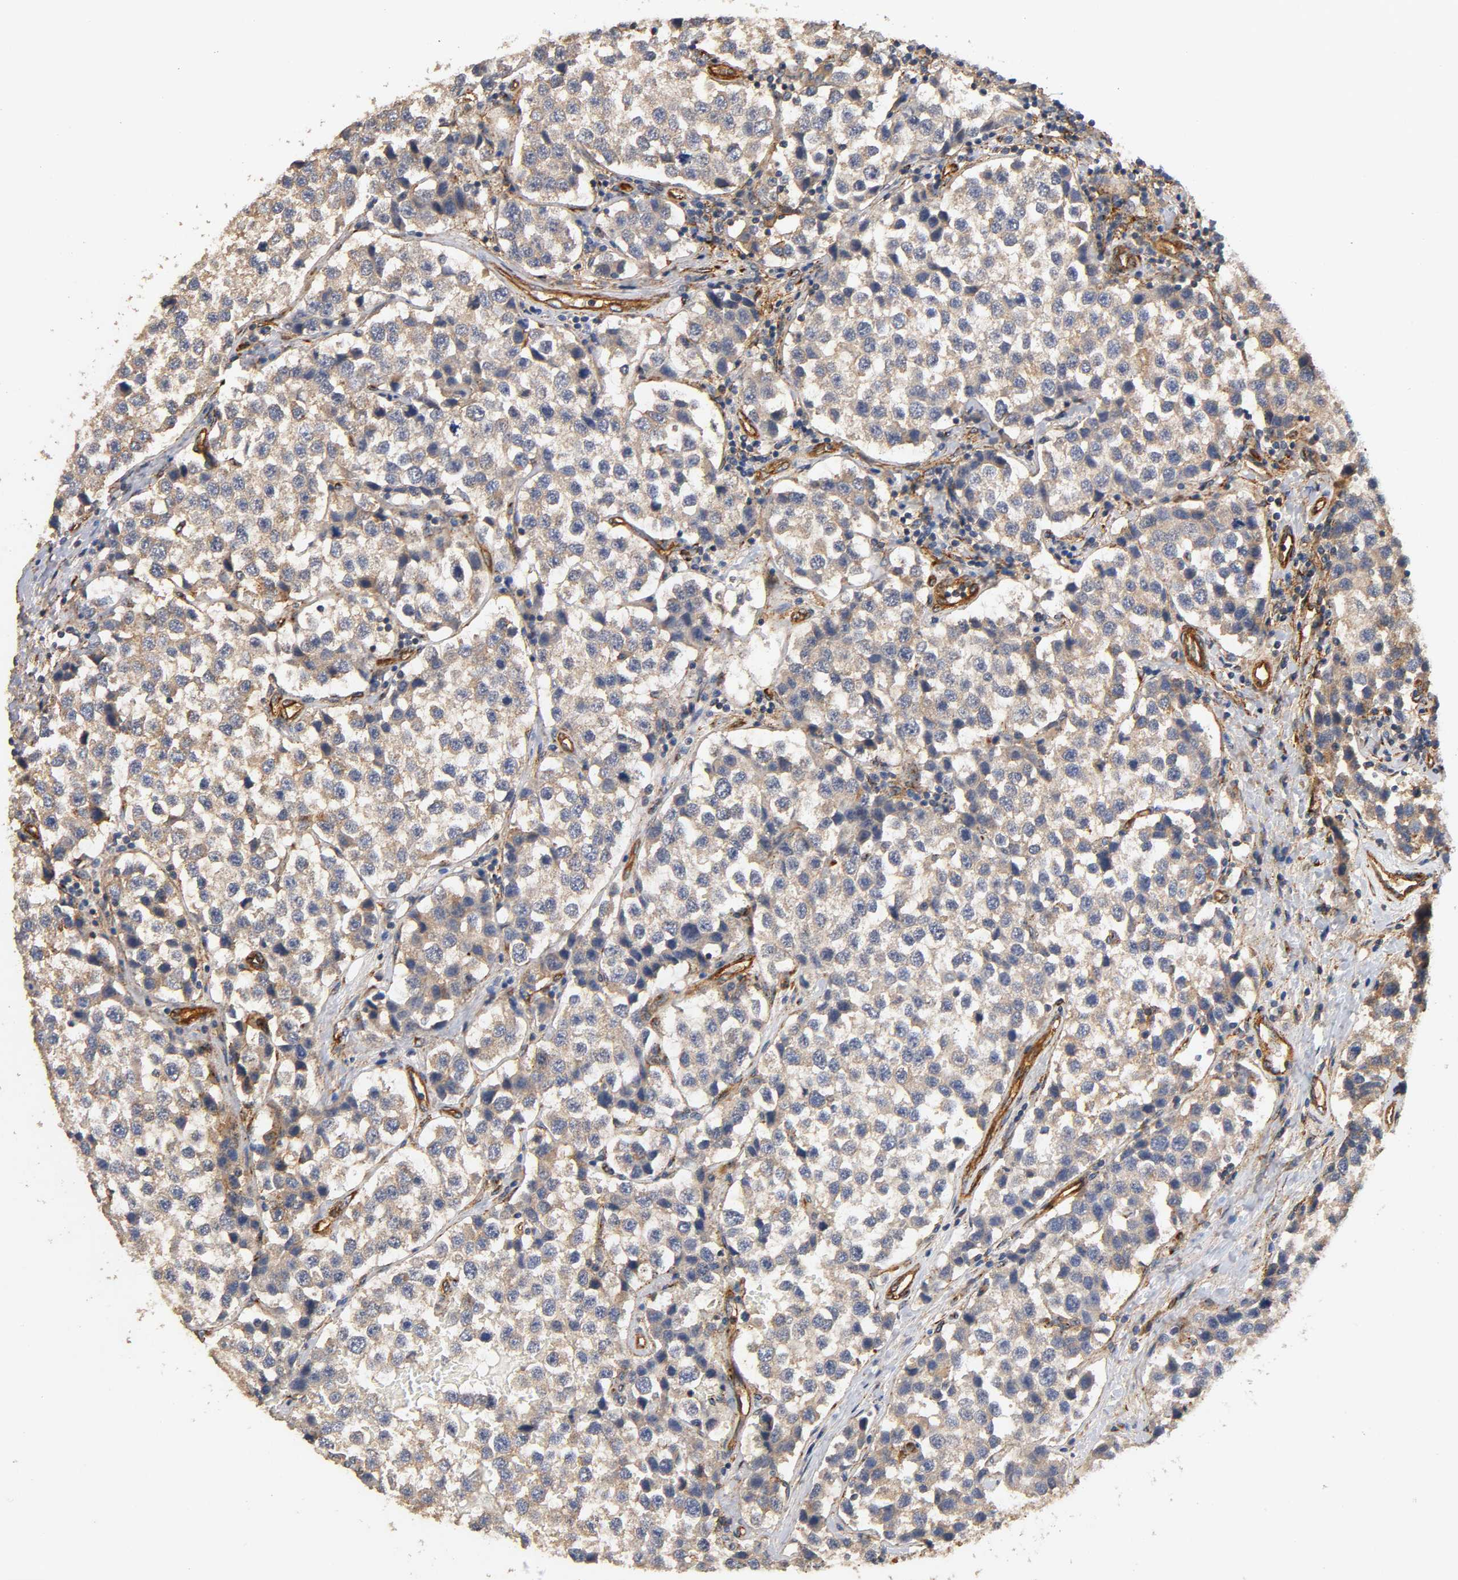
{"staining": {"intensity": "weak", "quantity": "25%-75%", "location": "cytoplasmic/membranous"}, "tissue": "testis cancer", "cell_type": "Tumor cells", "image_type": "cancer", "snomed": [{"axis": "morphology", "description": "Seminoma, NOS"}, {"axis": "topography", "description": "Testis"}], "caption": "Weak cytoplasmic/membranous positivity for a protein is present in approximately 25%-75% of tumor cells of testis cancer (seminoma) using IHC.", "gene": "IFITM3", "patient": {"sex": "male", "age": 39}}